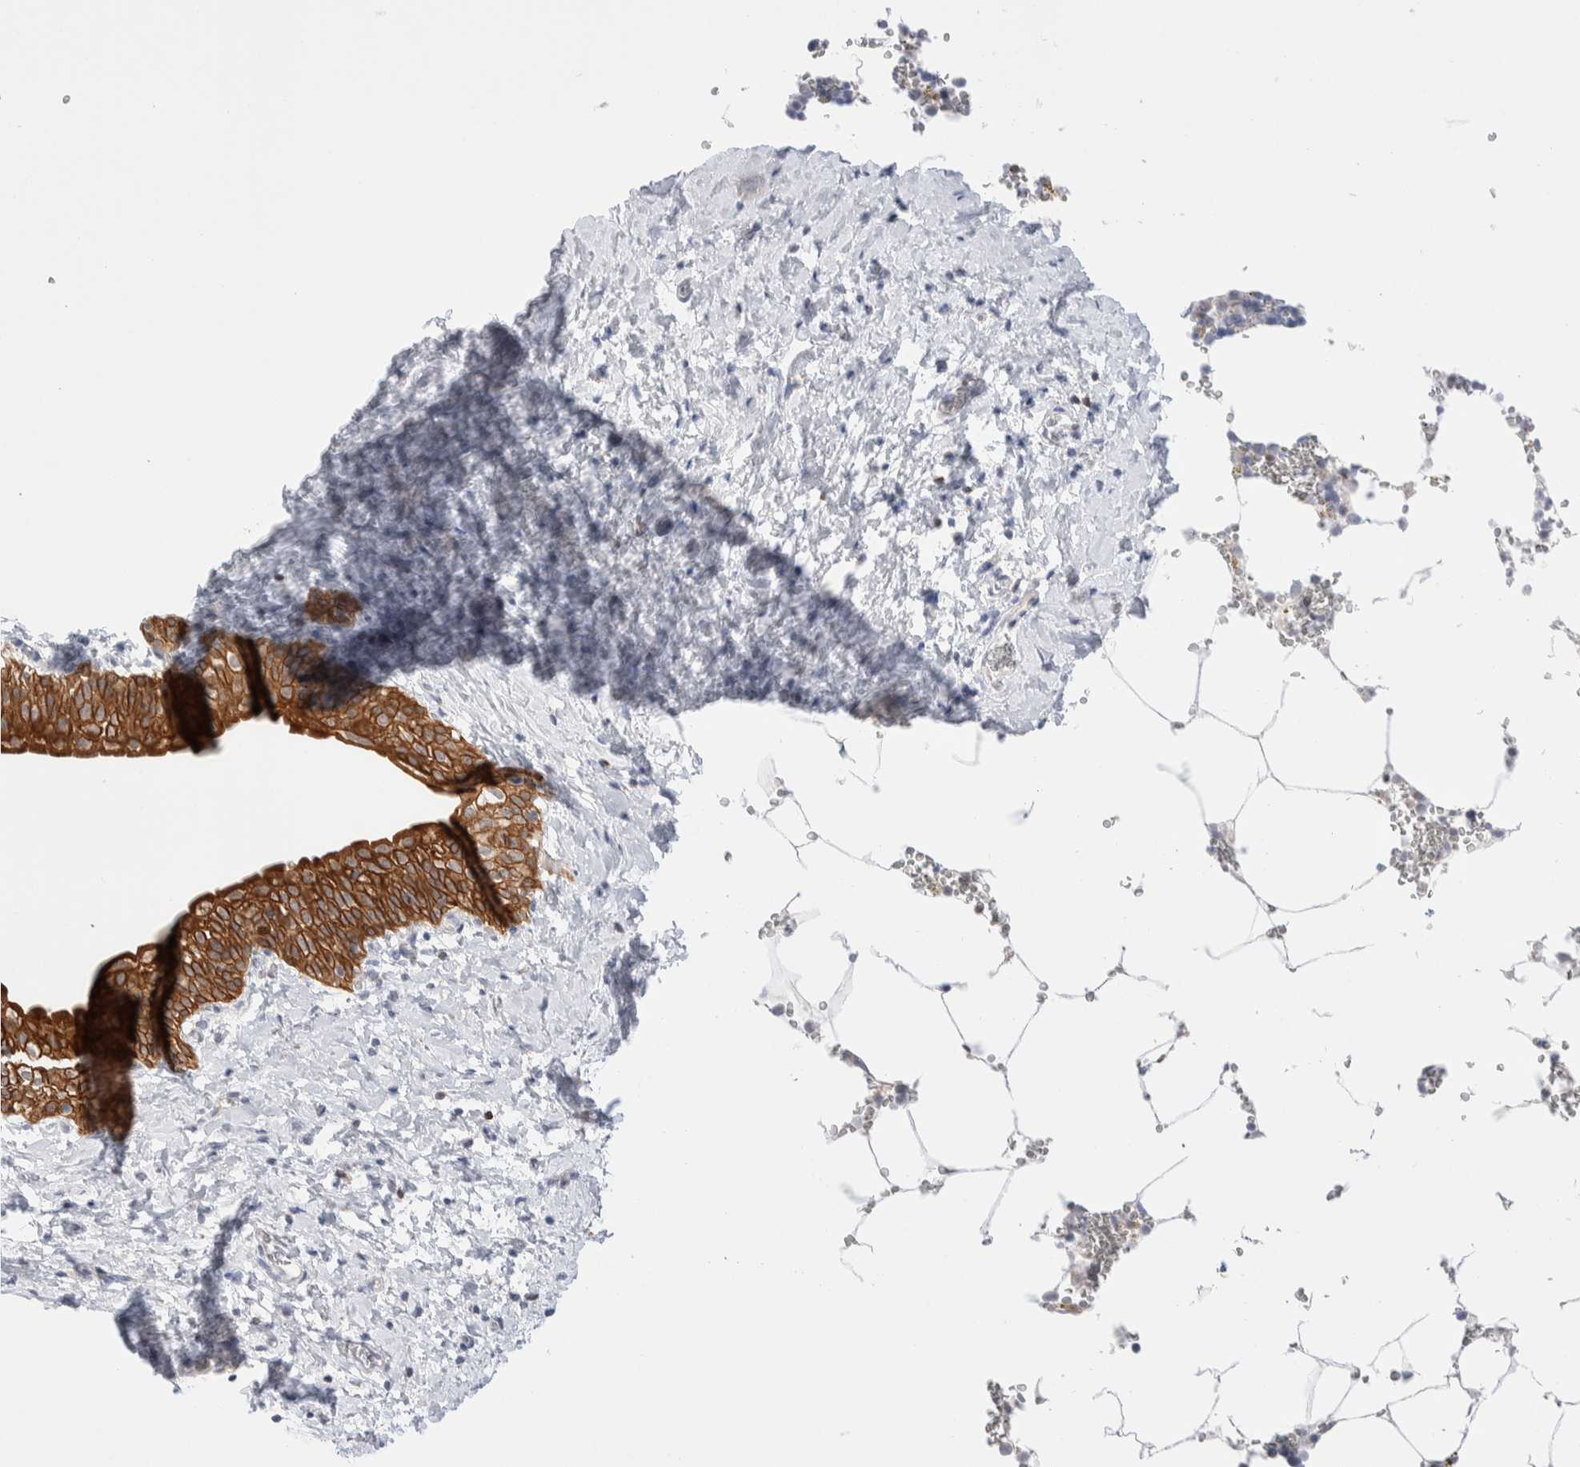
{"staining": {"intensity": "negative", "quantity": "none", "location": "none"}, "tissue": "bone marrow", "cell_type": "Hematopoietic cells", "image_type": "normal", "snomed": [{"axis": "morphology", "description": "Normal tissue, NOS"}, {"axis": "topography", "description": "Bone marrow"}], "caption": "Micrograph shows no significant protein staining in hematopoietic cells of normal bone marrow. (DAB (3,3'-diaminobenzidine) immunohistochemistry visualized using brightfield microscopy, high magnification).", "gene": "C1orf112", "patient": {"sex": "male", "age": 70}}